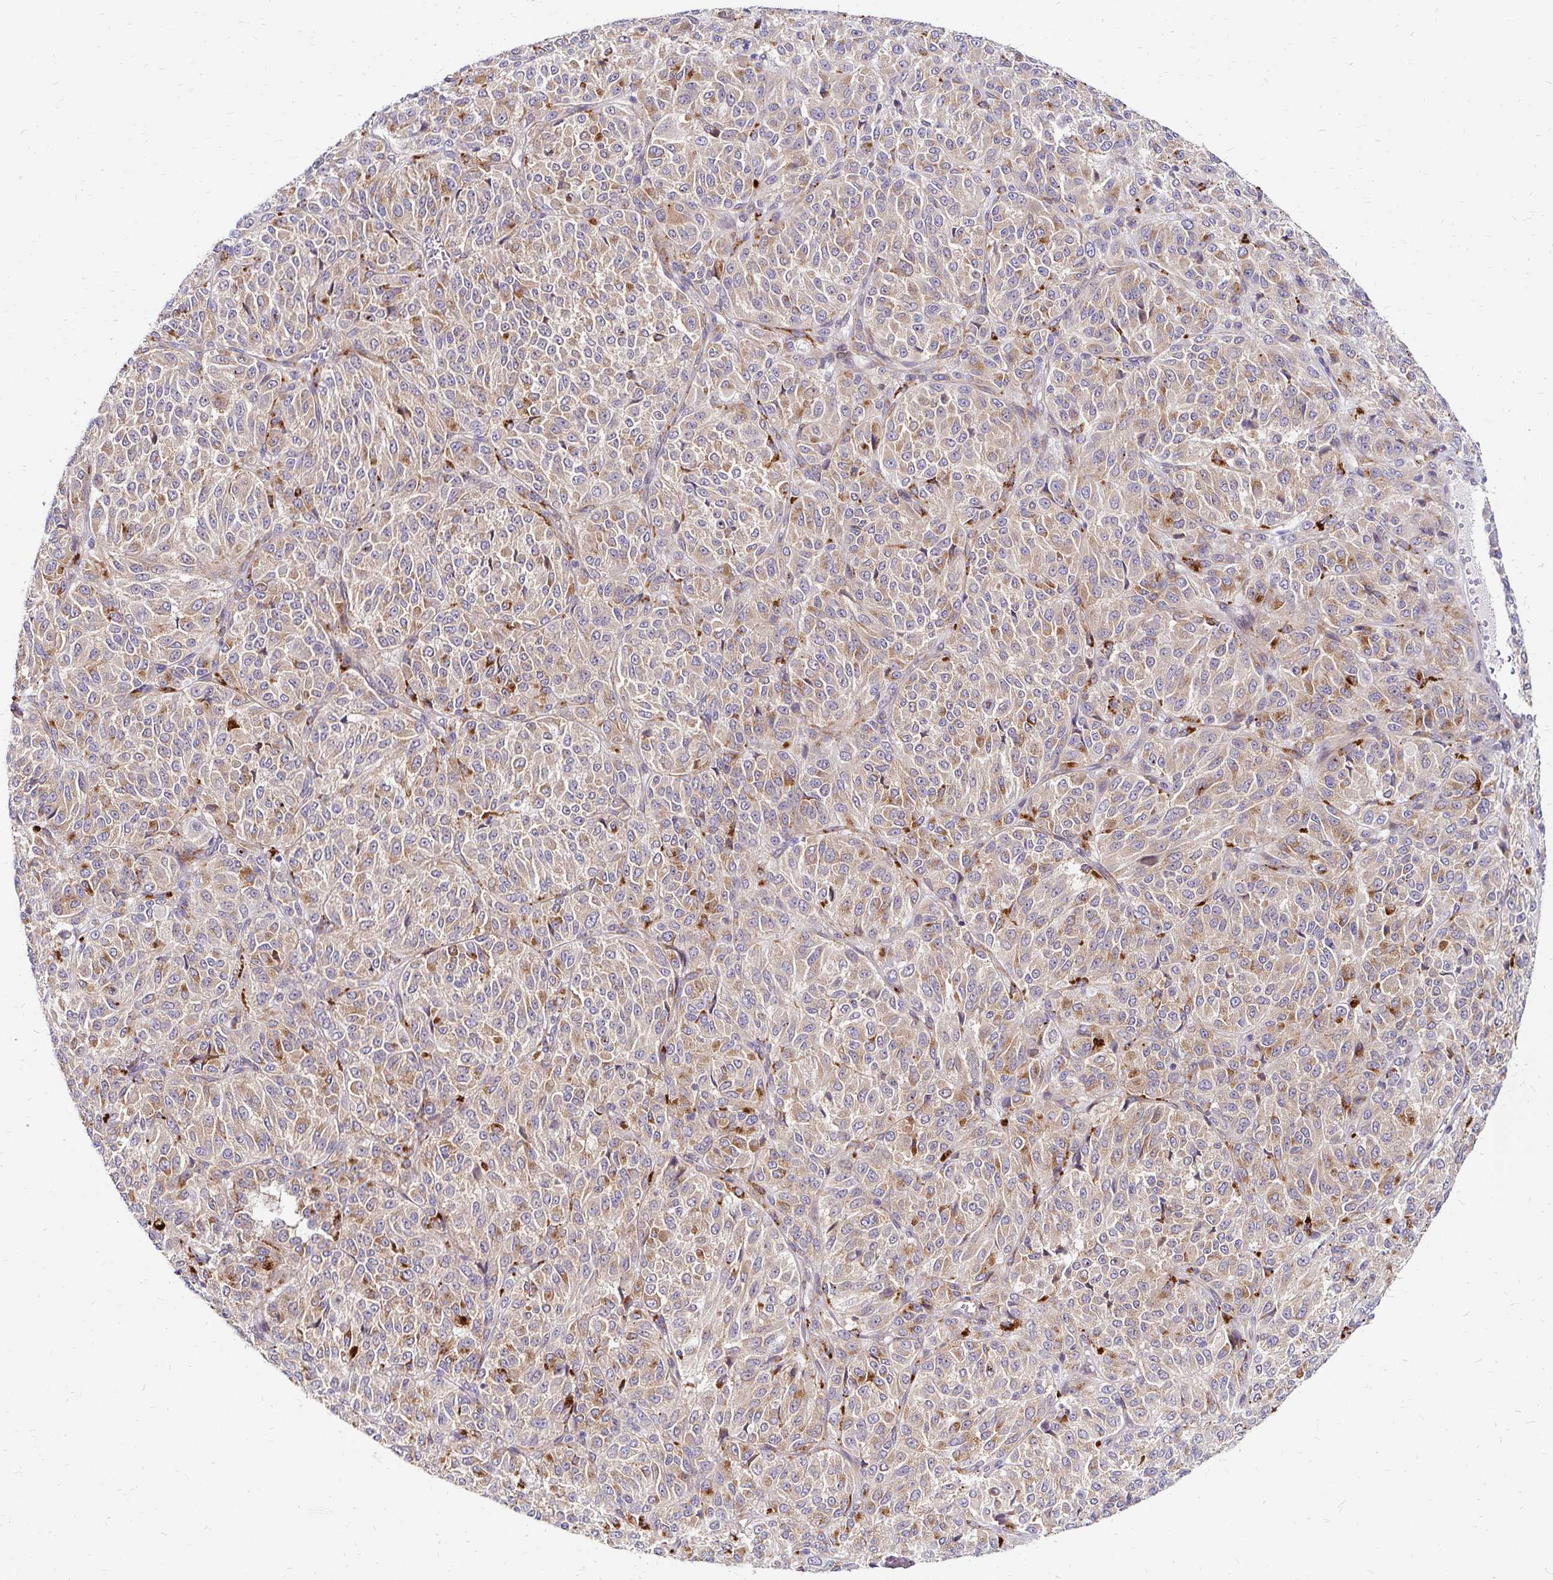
{"staining": {"intensity": "weak", "quantity": "25%-75%", "location": "cytoplasmic/membranous"}, "tissue": "melanoma", "cell_type": "Tumor cells", "image_type": "cancer", "snomed": [{"axis": "morphology", "description": "Malignant melanoma, Metastatic site"}, {"axis": "topography", "description": "Brain"}], "caption": "Immunohistochemistry histopathology image of melanoma stained for a protein (brown), which exhibits low levels of weak cytoplasmic/membranous positivity in about 25%-75% of tumor cells.", "gene": "IDUA", "patient": {"sex": "female", "age": 56}}